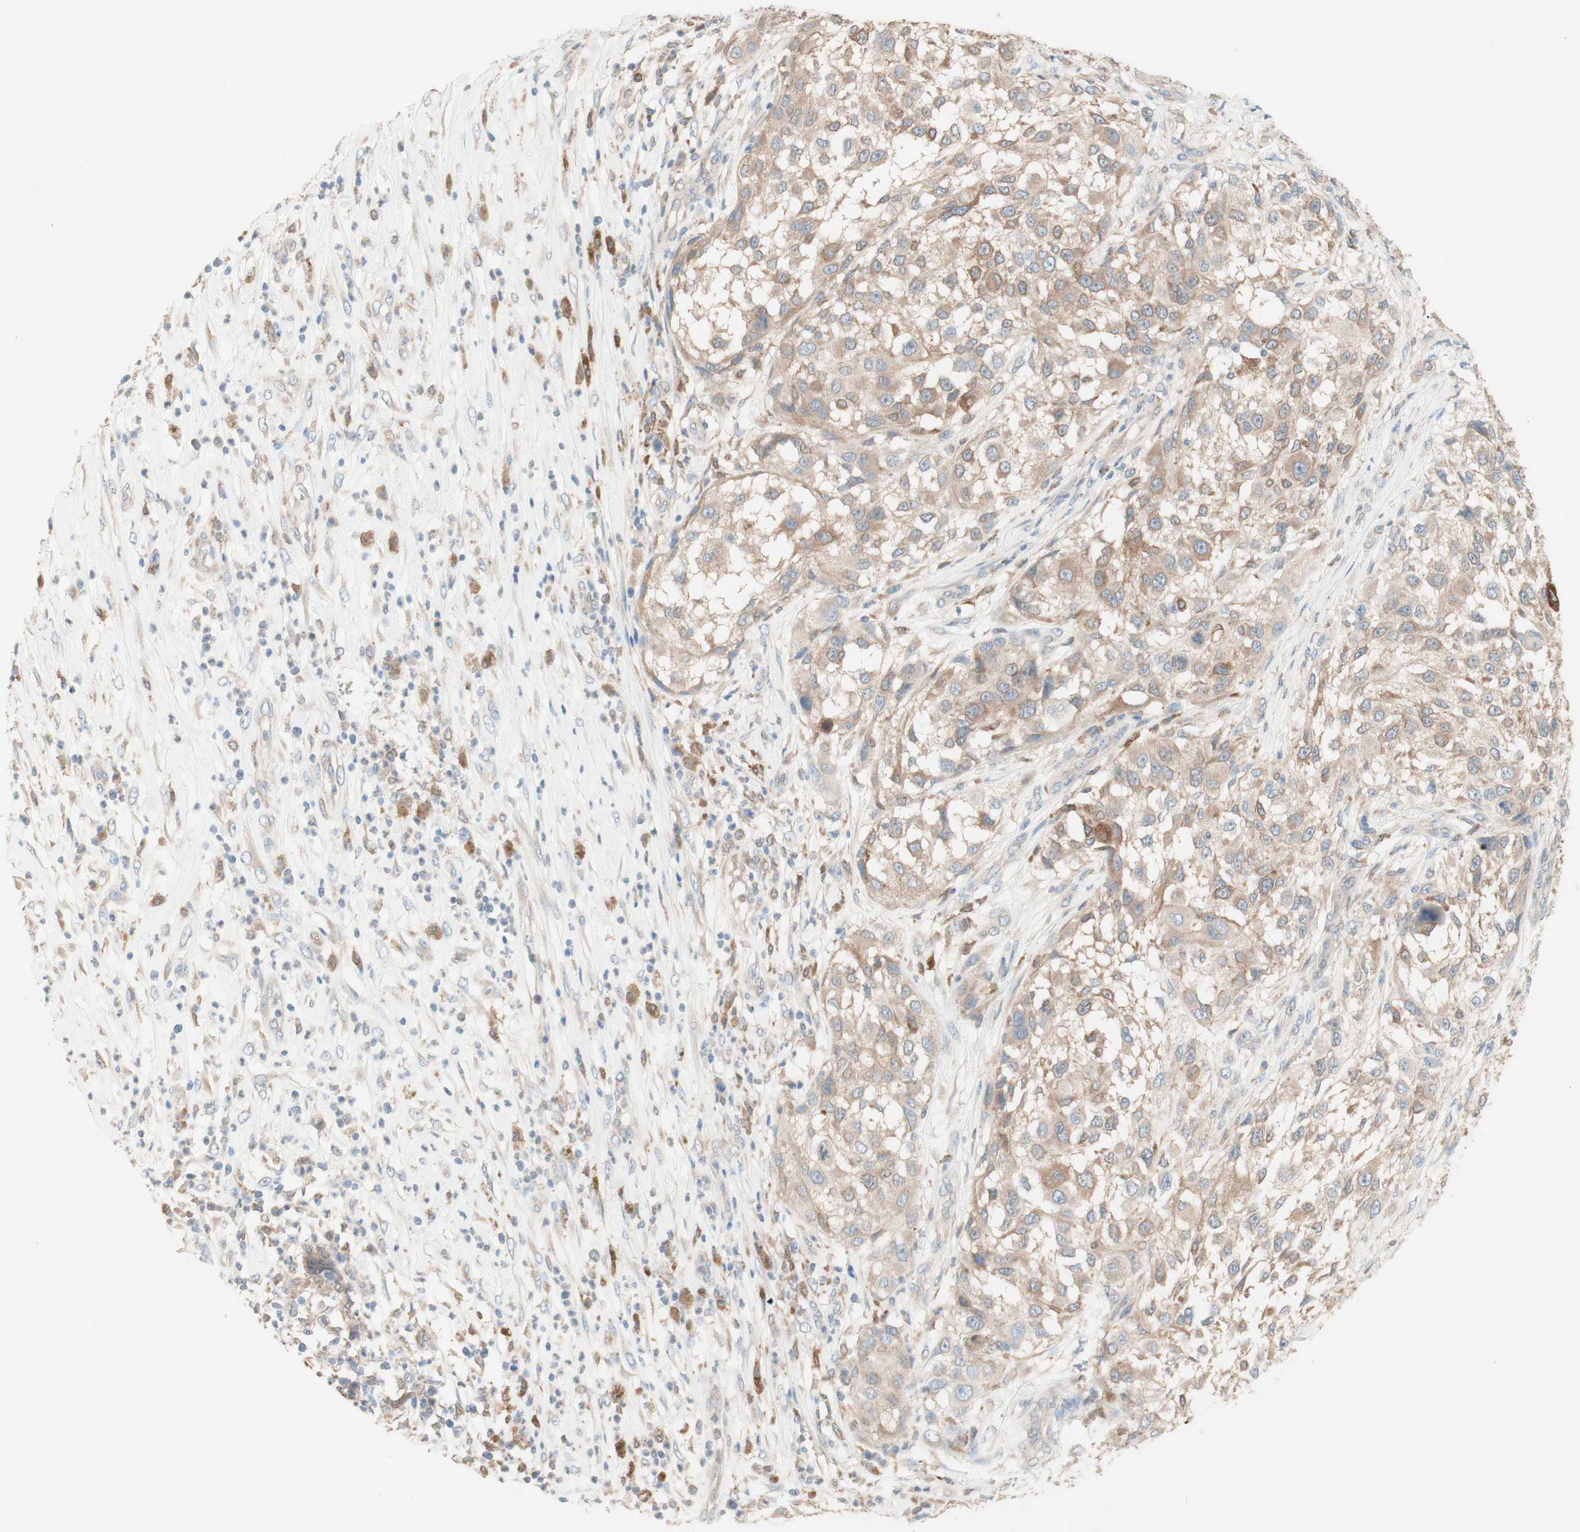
{"staining": {"intensity": "weak", "quantity": ">75%", "location": "cytoplasmic/membranous"}, "tissue": "melanoma", "cell_type": "Tumor cells", "image_type": "cancer", "snomed": [{"axis": "morphology", "description": "Necrosis, NOS"}, {"axis": "morphology", "description": "Malignant melanoma, NOS"}, {"axis": "topography", "description": "Skin"}], "caption": "Tumor cells show weak cytoplasmic/membranous staining in approximately >75% of cells in malignant melanoma. (brown staining indicates protein expression, while blue staining denotes nuclei).", "gene": "COMT", "patient": {"sex": "female", "age": 87}}